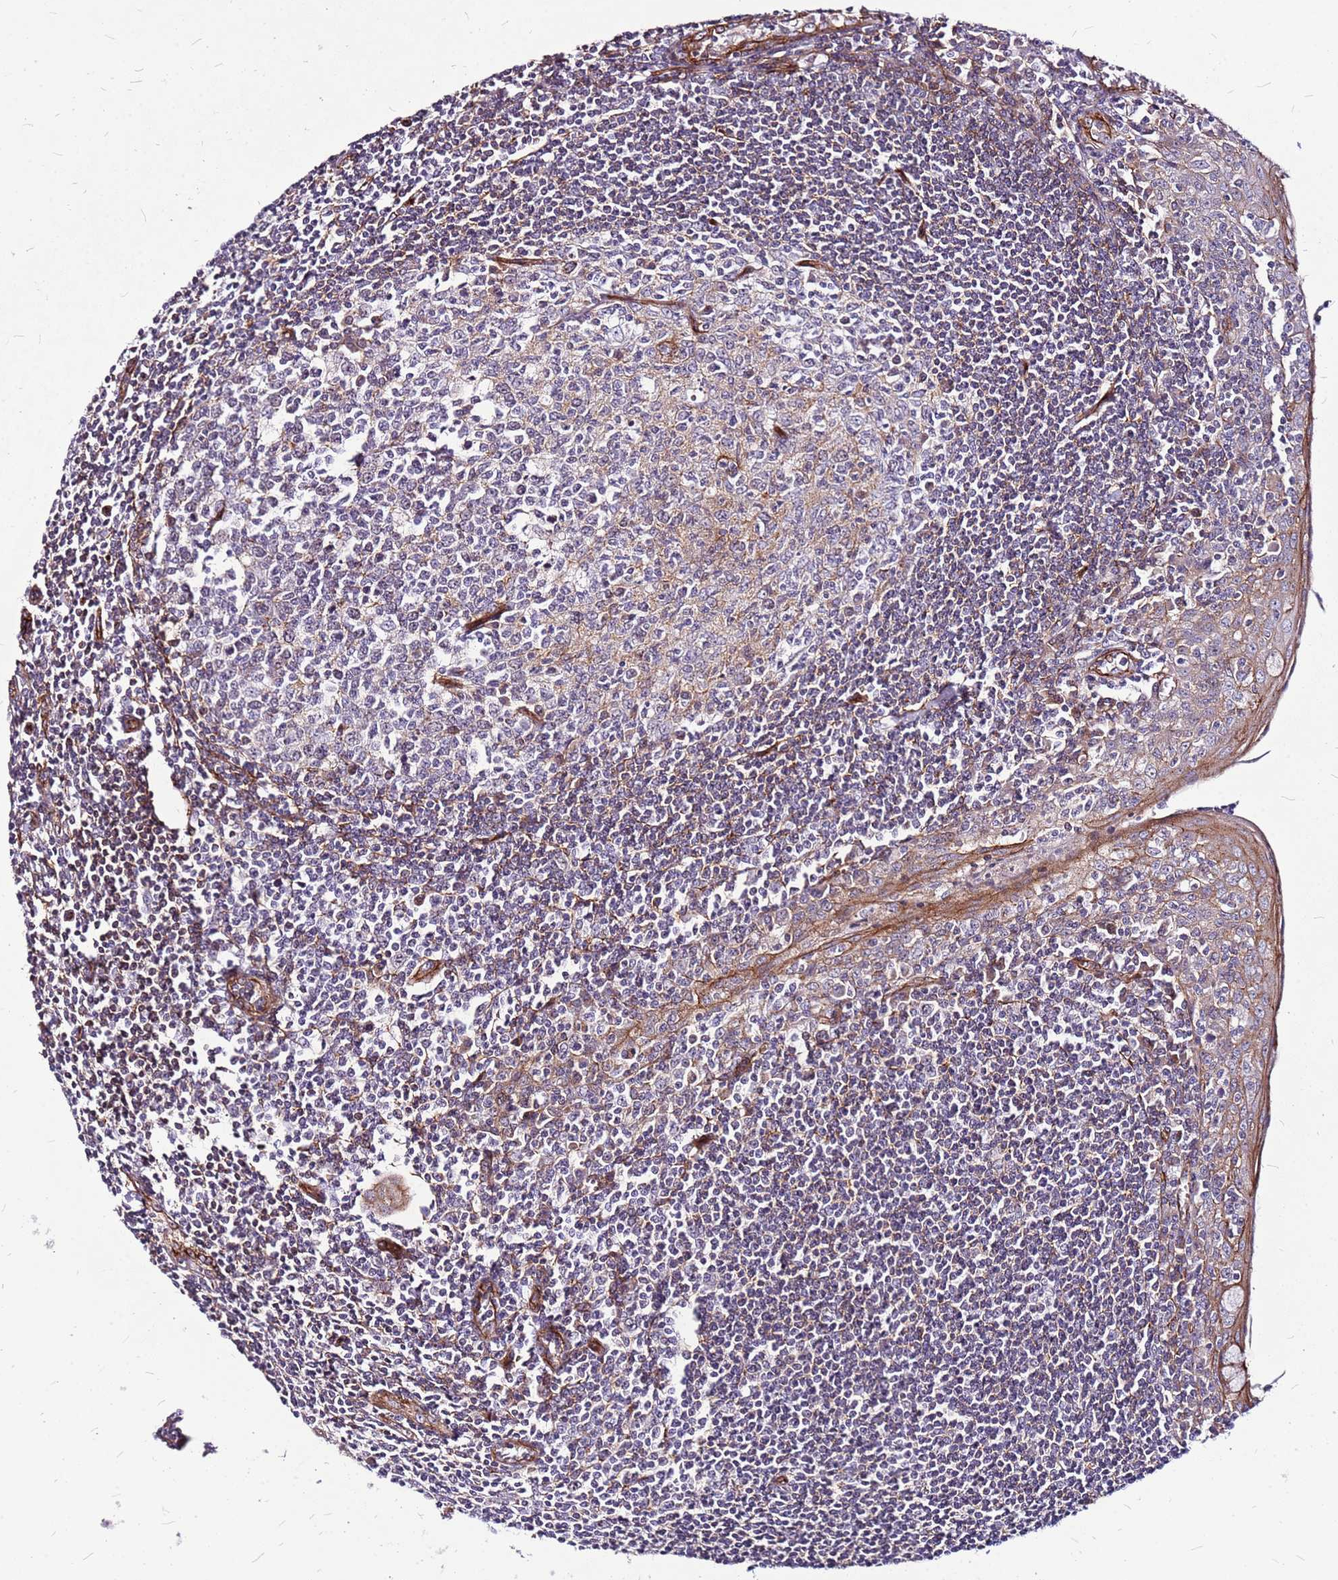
{"staining": {"intensity": "weak", "quantity": "<25%", "location": "cytoplasmic/membranous"}, "tissue": "tonsil", "cell_type": "Germinal center cells", "image_type": "normal", "snomed": [{"axis": "morphology", "description": "Normal tissue, NOS"}, {"axis": "topography", "description": "Tonsil"}], "caption": "Tonsil stained for a protein using immunohistochemistry exhibits no expression germinal center cells.", "gene": "TOPAZ1", "patient": {"sex": "male", "age": 27}}